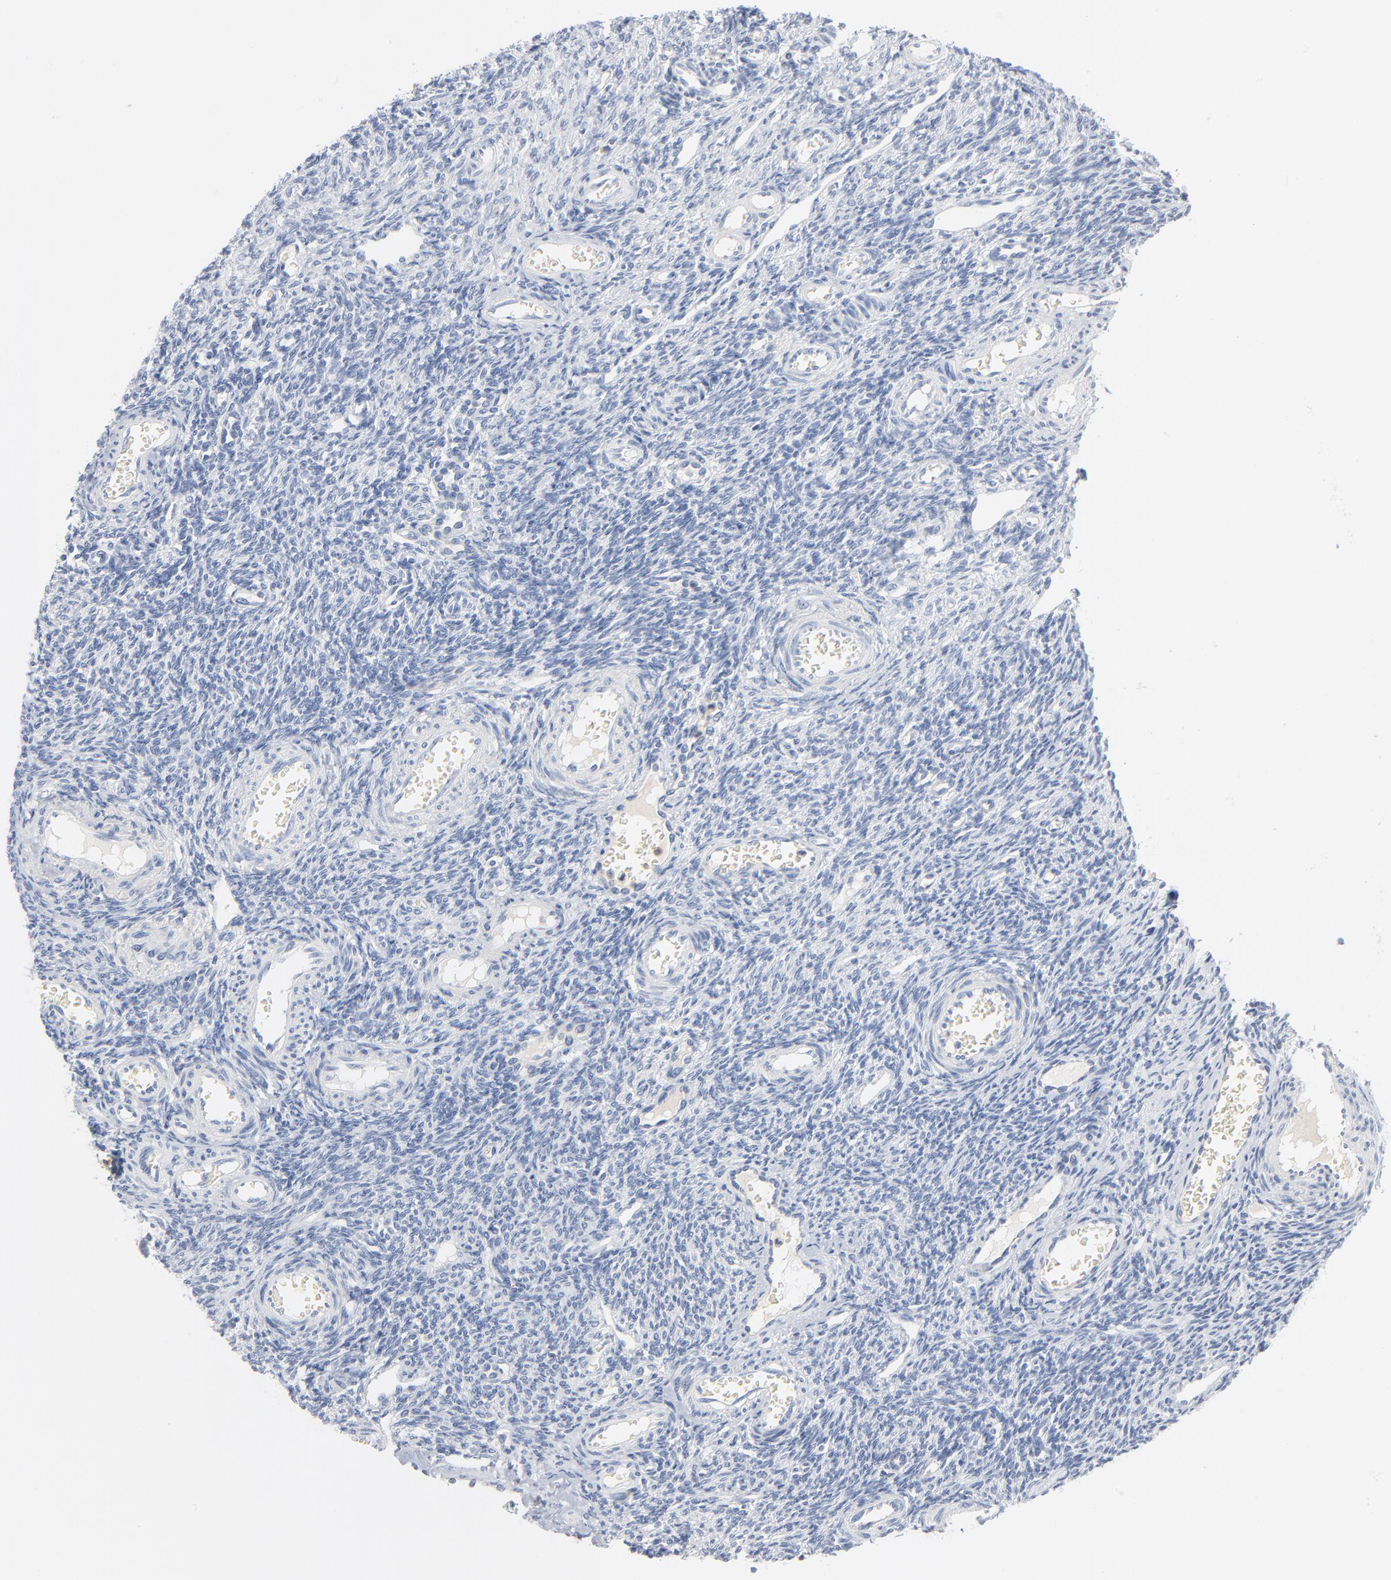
{"staining": {"intensity": "negative", "quantity": "none", "location": "none"}, "tissue": "ovary", "cell_type": "Follicle cells", "image_type": "normal", "snomed": [{"axis": "morphology", "description": "Normal tissue, NOS"}, {"axis": "topography", "description": "Ovary"}], "caption": "Immunohistochemistry photomicrograph of normal ovary: ovary stained with DAB reveals no significant protein staining in follicle cells. (Stains: DAB (3,3'-diaminobenzidine) immunohistochemistry with hematoxylin counter stain, Microscopy: brightfield microscopy at high magnification).", "gene": "PTK2B", "patient": {"sex": "female", "age": 33}}